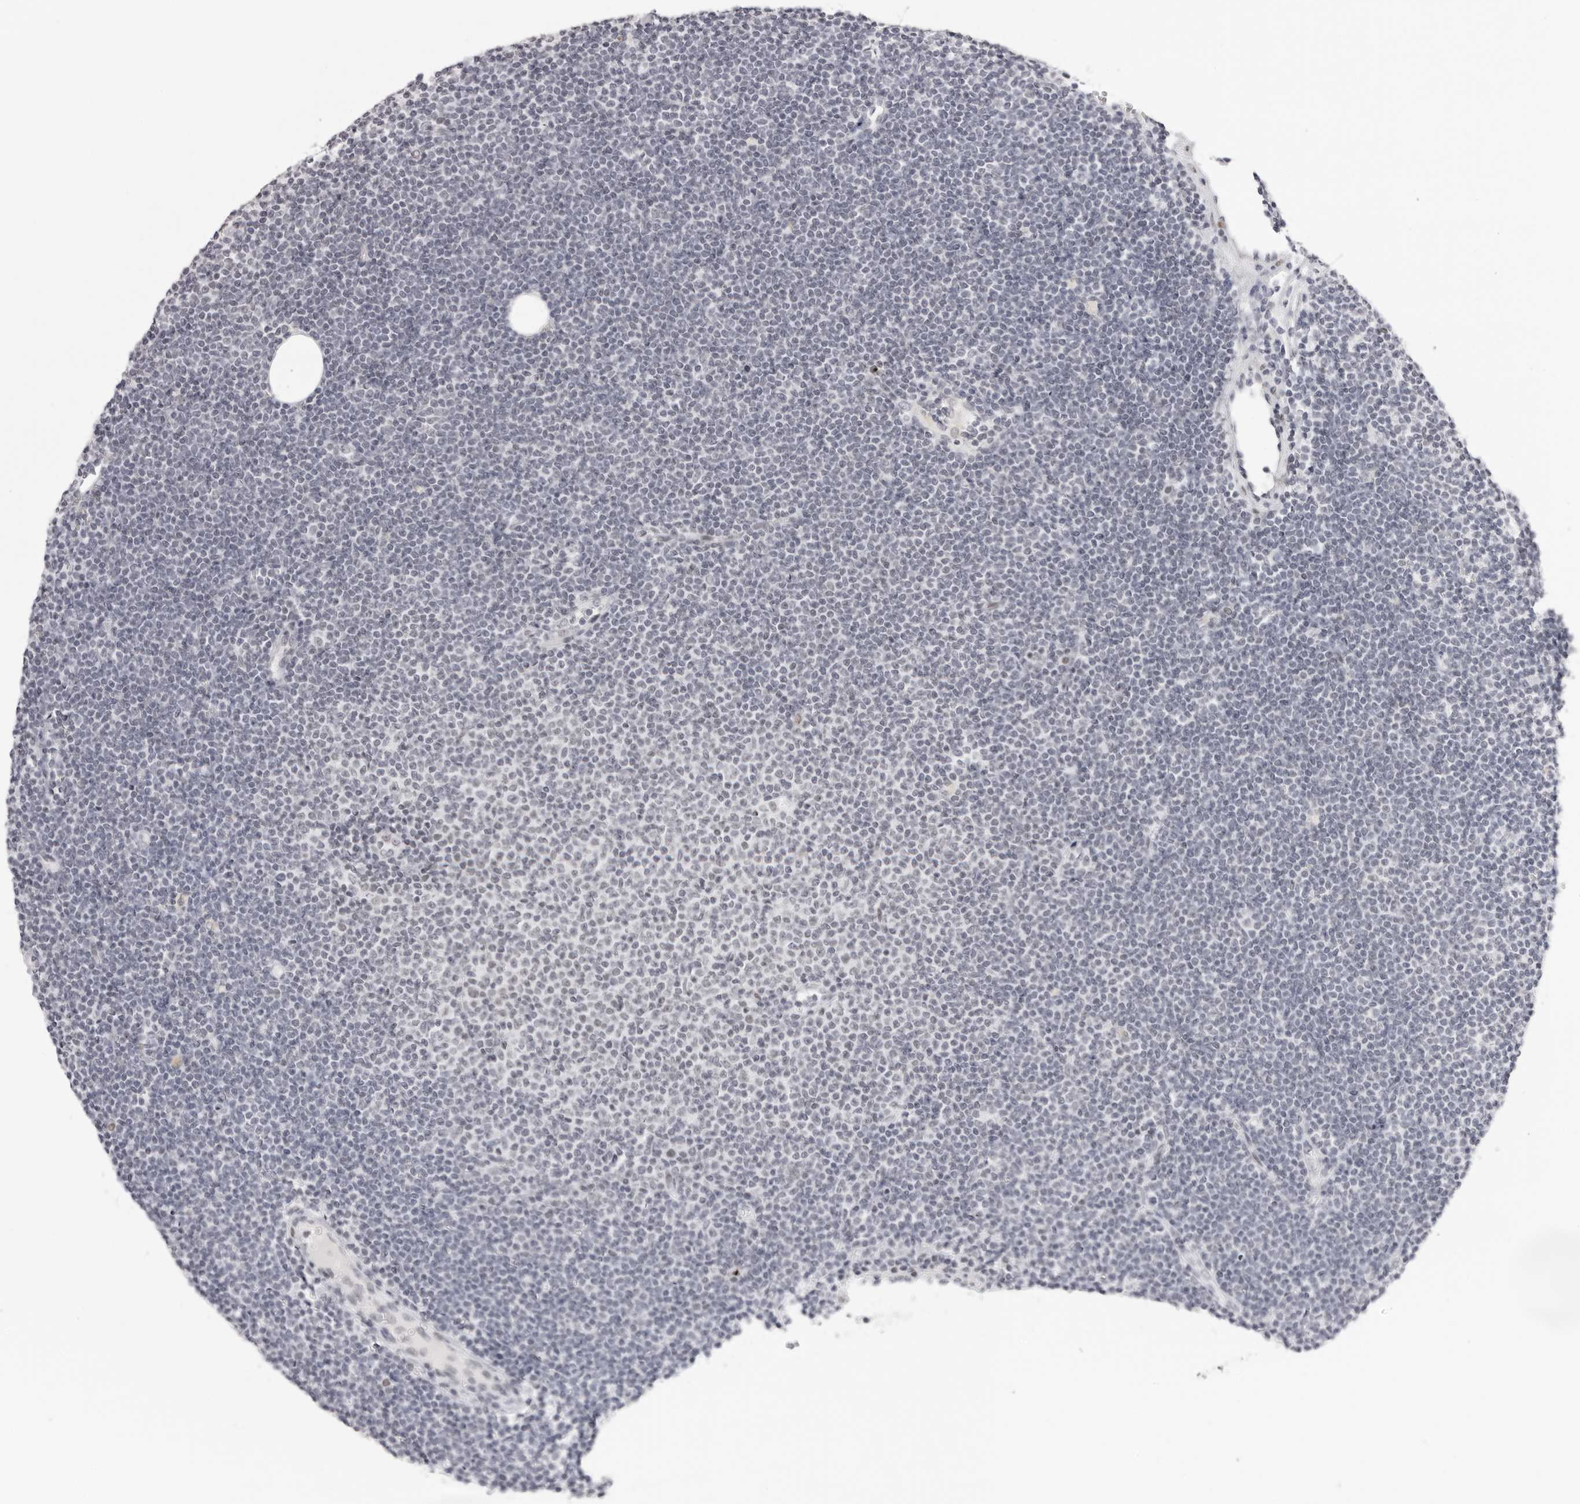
{"staining": {"intensity": "negative", "quantity": "none", "location": "none"}, "tissue": "lymphoma", "cell_type": "Tumor cells", "image_type": "cancer", "snomed": [{"axis": "morphology", "description": "Malignant lymphoma, non-Hodgkin's type, Low grade"}, {"axis": "topography", "description": "Lymph node"}], "caption": "Immunohistochemical staining of human lymphoma displays no significant staining in tumor cells.", "gene": "MAFK", "patient": {"sex": "female", "age": 53}}